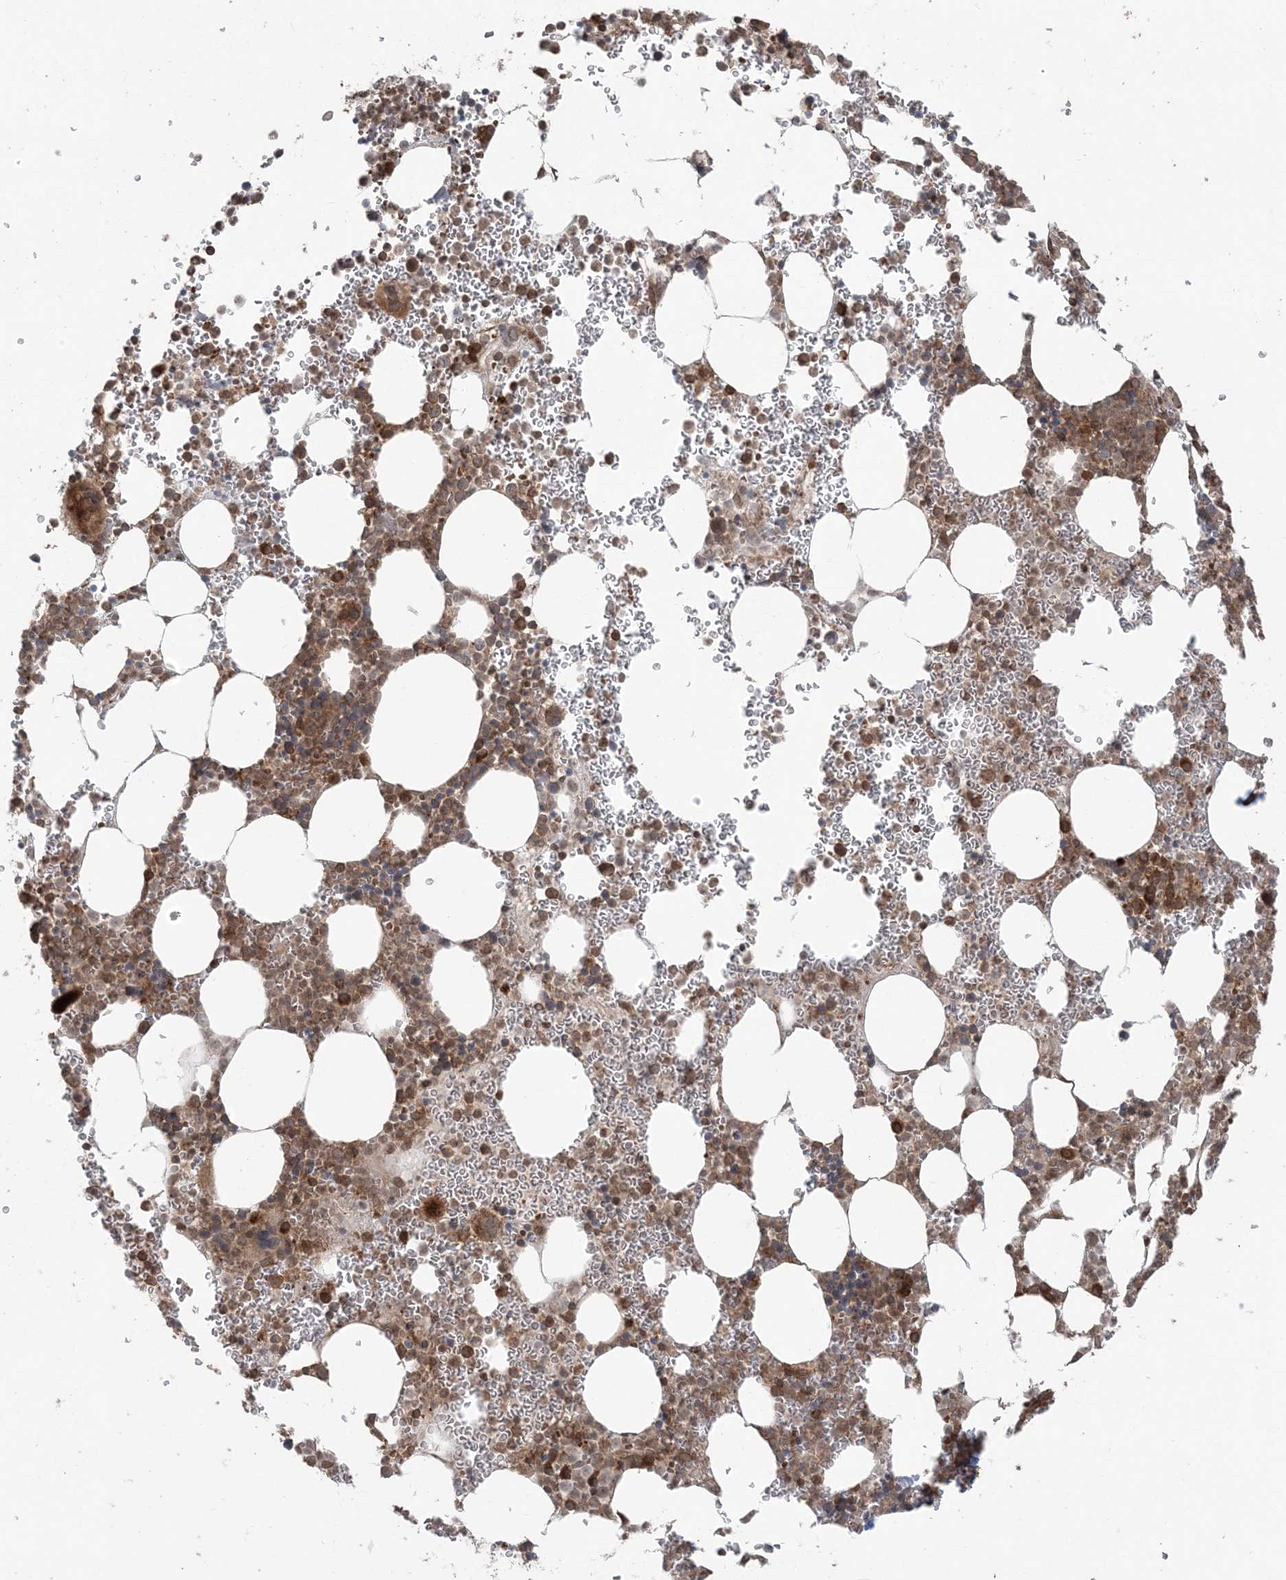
{"staining": {"intensity": "moderate", "quantity": ">75%", "location": "cytoplasmic/membranous"}, "tissue": "bone marrow", "cell_type": "Hematopoietic cells", "image_type": "normal", "snomed": [{"axis": "morphology", "description": "Normal tissue, NOS"}, {"axis": "topography", "description": "Bone marrow"}], "caption": "High-power microscopy captured an immunohistochemistry (IHC) micrograph of normal bone marrow, revealing moderate cytoplasmic/membranous staining in approximately >75% of hematopoietic cells. The staining is performed using DAB (3,3'-diaminobenzidine) brown chromogen to label protein expression. The nuclei are counter-stained blue using hematoxylin.", "gene": "DDX19B", "patient": {"sex": "female", "age": 78}}